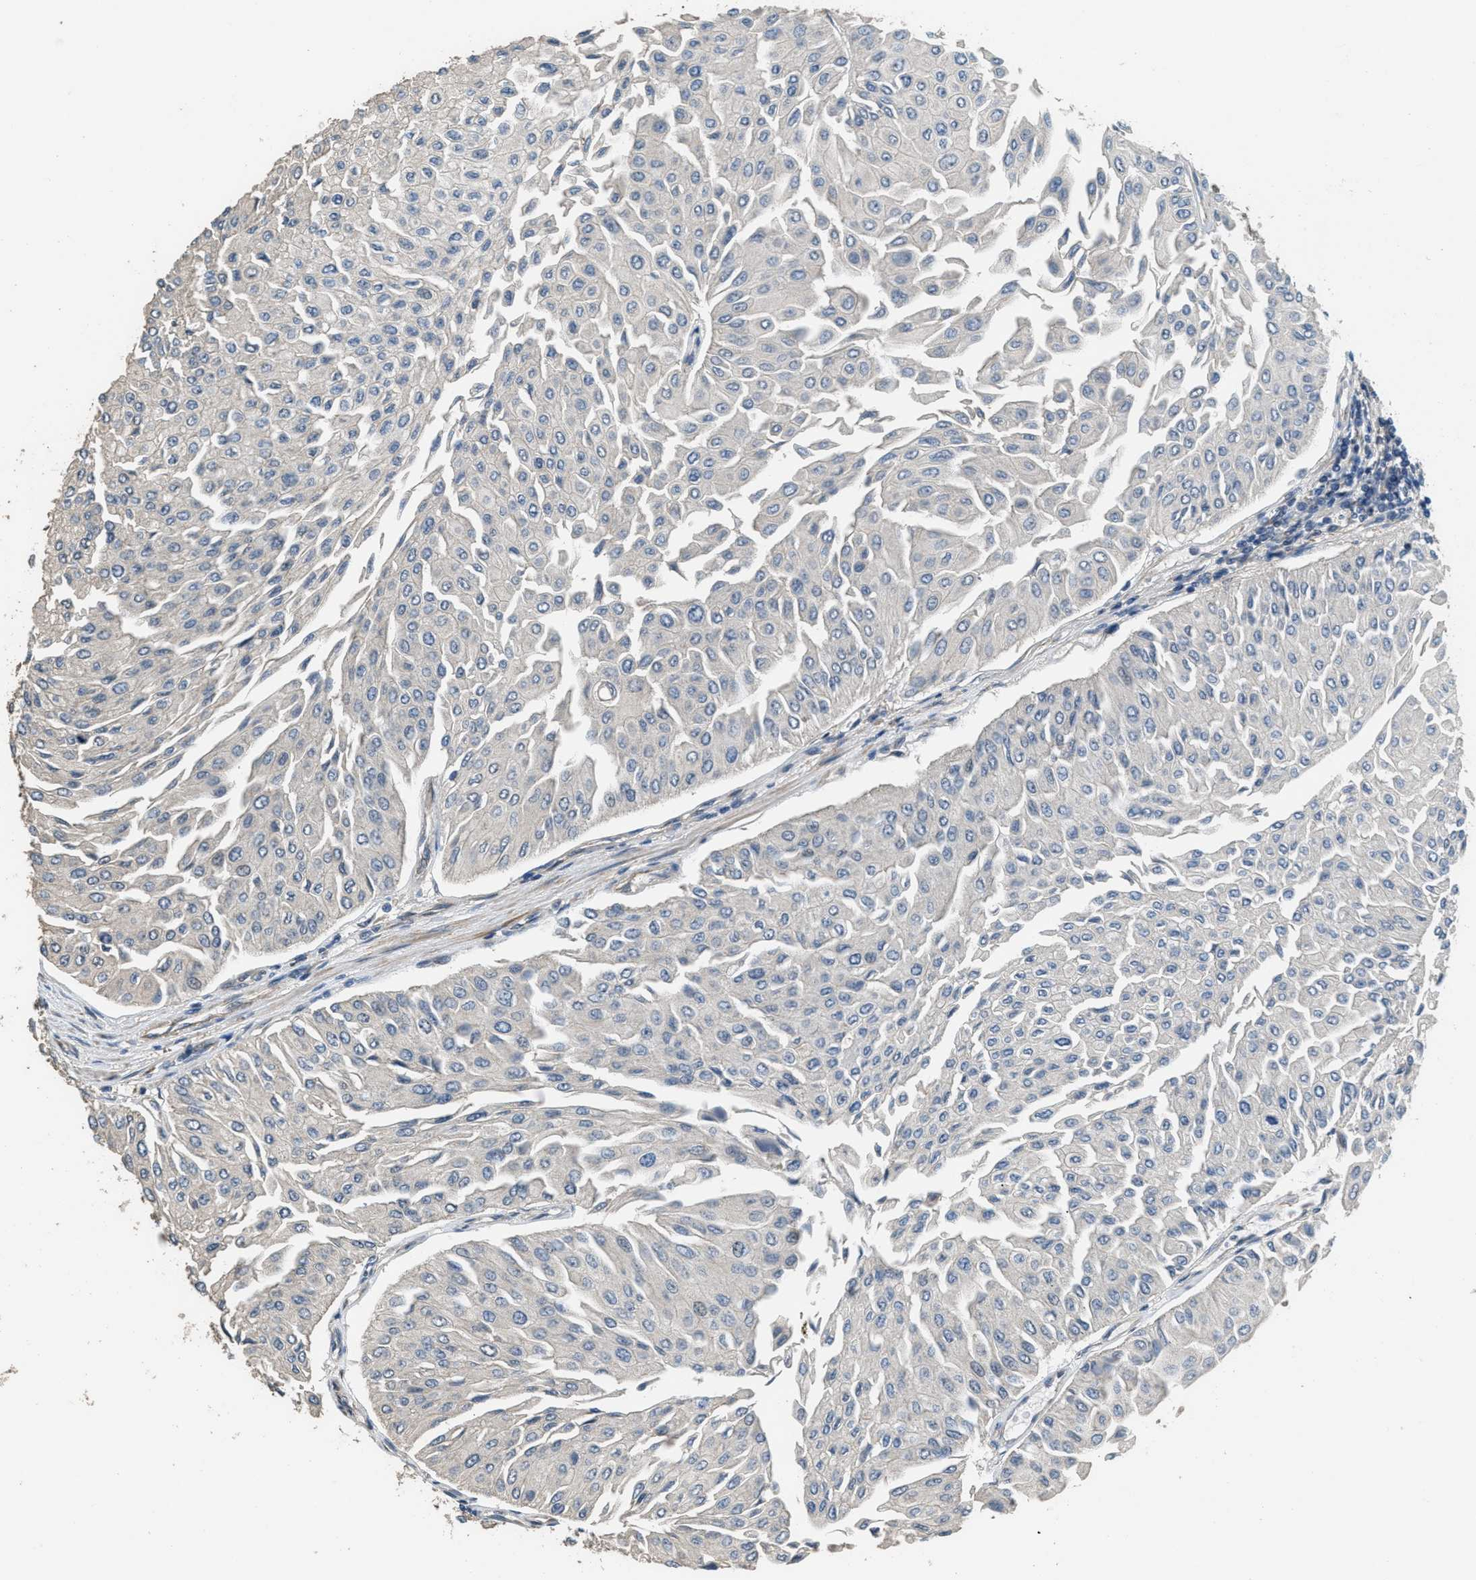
{"staining": {"intensity": "weak", "quantity": "<25%", "location": "nuclear"}, "tissue": "urothelial cancer", "cell_type": "Tumor cells", "image_type": "cancer", "snomed": [{"axis": "morphology", "description": "Urothelial carcinoma, Low grade"}, {"axis": "topography", "description": "Urinary bladder"}], "caption": "An IHC image of urothelial carcinoma (low-grade) is shown. There is no staining in tumor cells of urothelial carcinoma (low-grade).", "gene": "NAT1", "patient": {"sex": "male", "age": 67}}